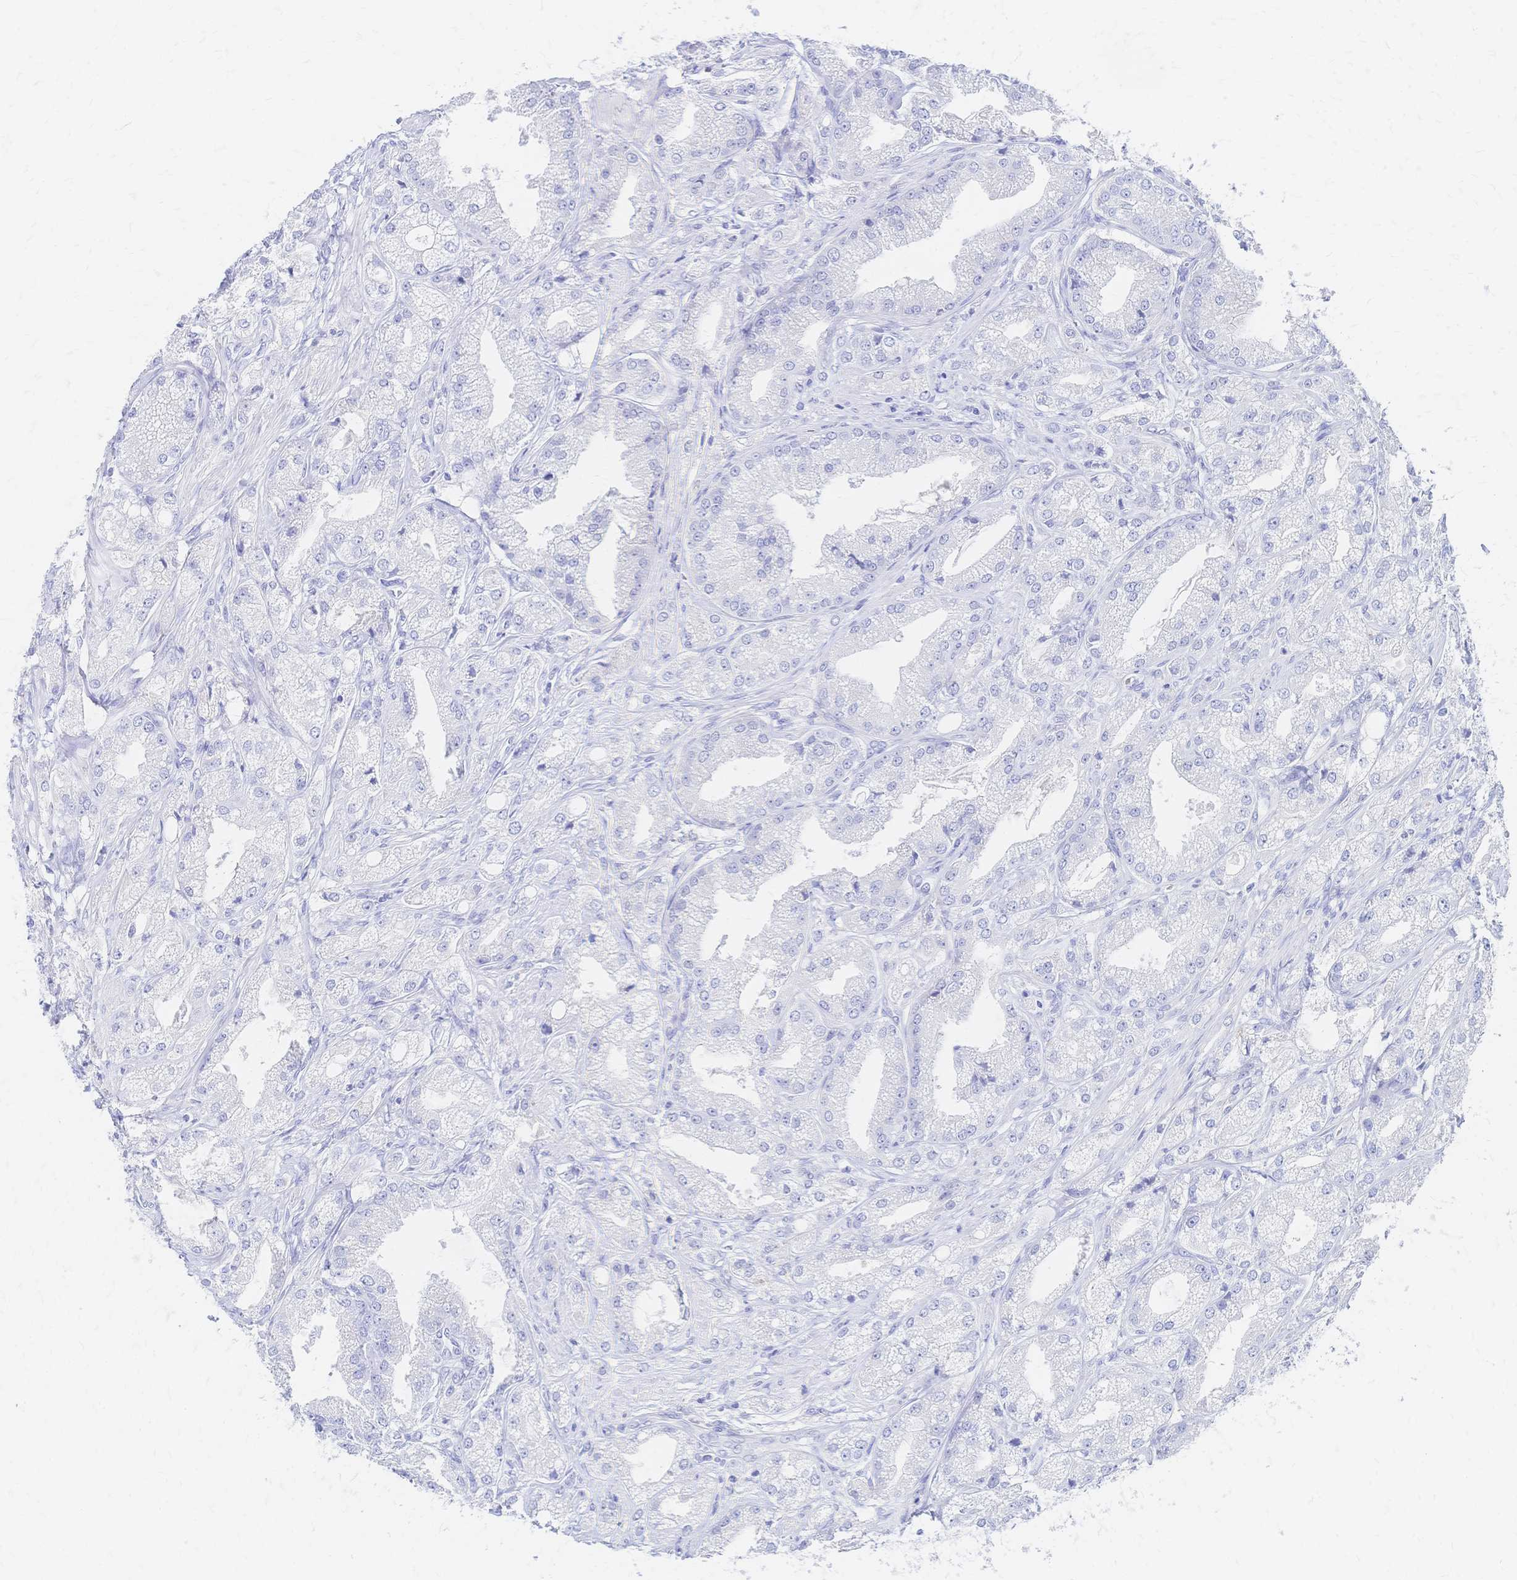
{"staining": {"intensity": "negative", "quantity": "none", "location": "none"}, "tissue": "prostate cancer", "cell_type": "Tumor cells", "image_type": "cancer", "snomed": [{"axis": "morphology", "description": "Adenocarcinoma, High grade"}, {"axis": "topography", "description": "Prostate"}], "caption": "DAB (3,3'-diaminobenzidine) immunohistochemical staining of human prostate adenocarcinoma (high-grade) shows no significant expression in tumor cells.", "gene": "SLC5A1", "patient": {"sex": "male", "age": 61}}